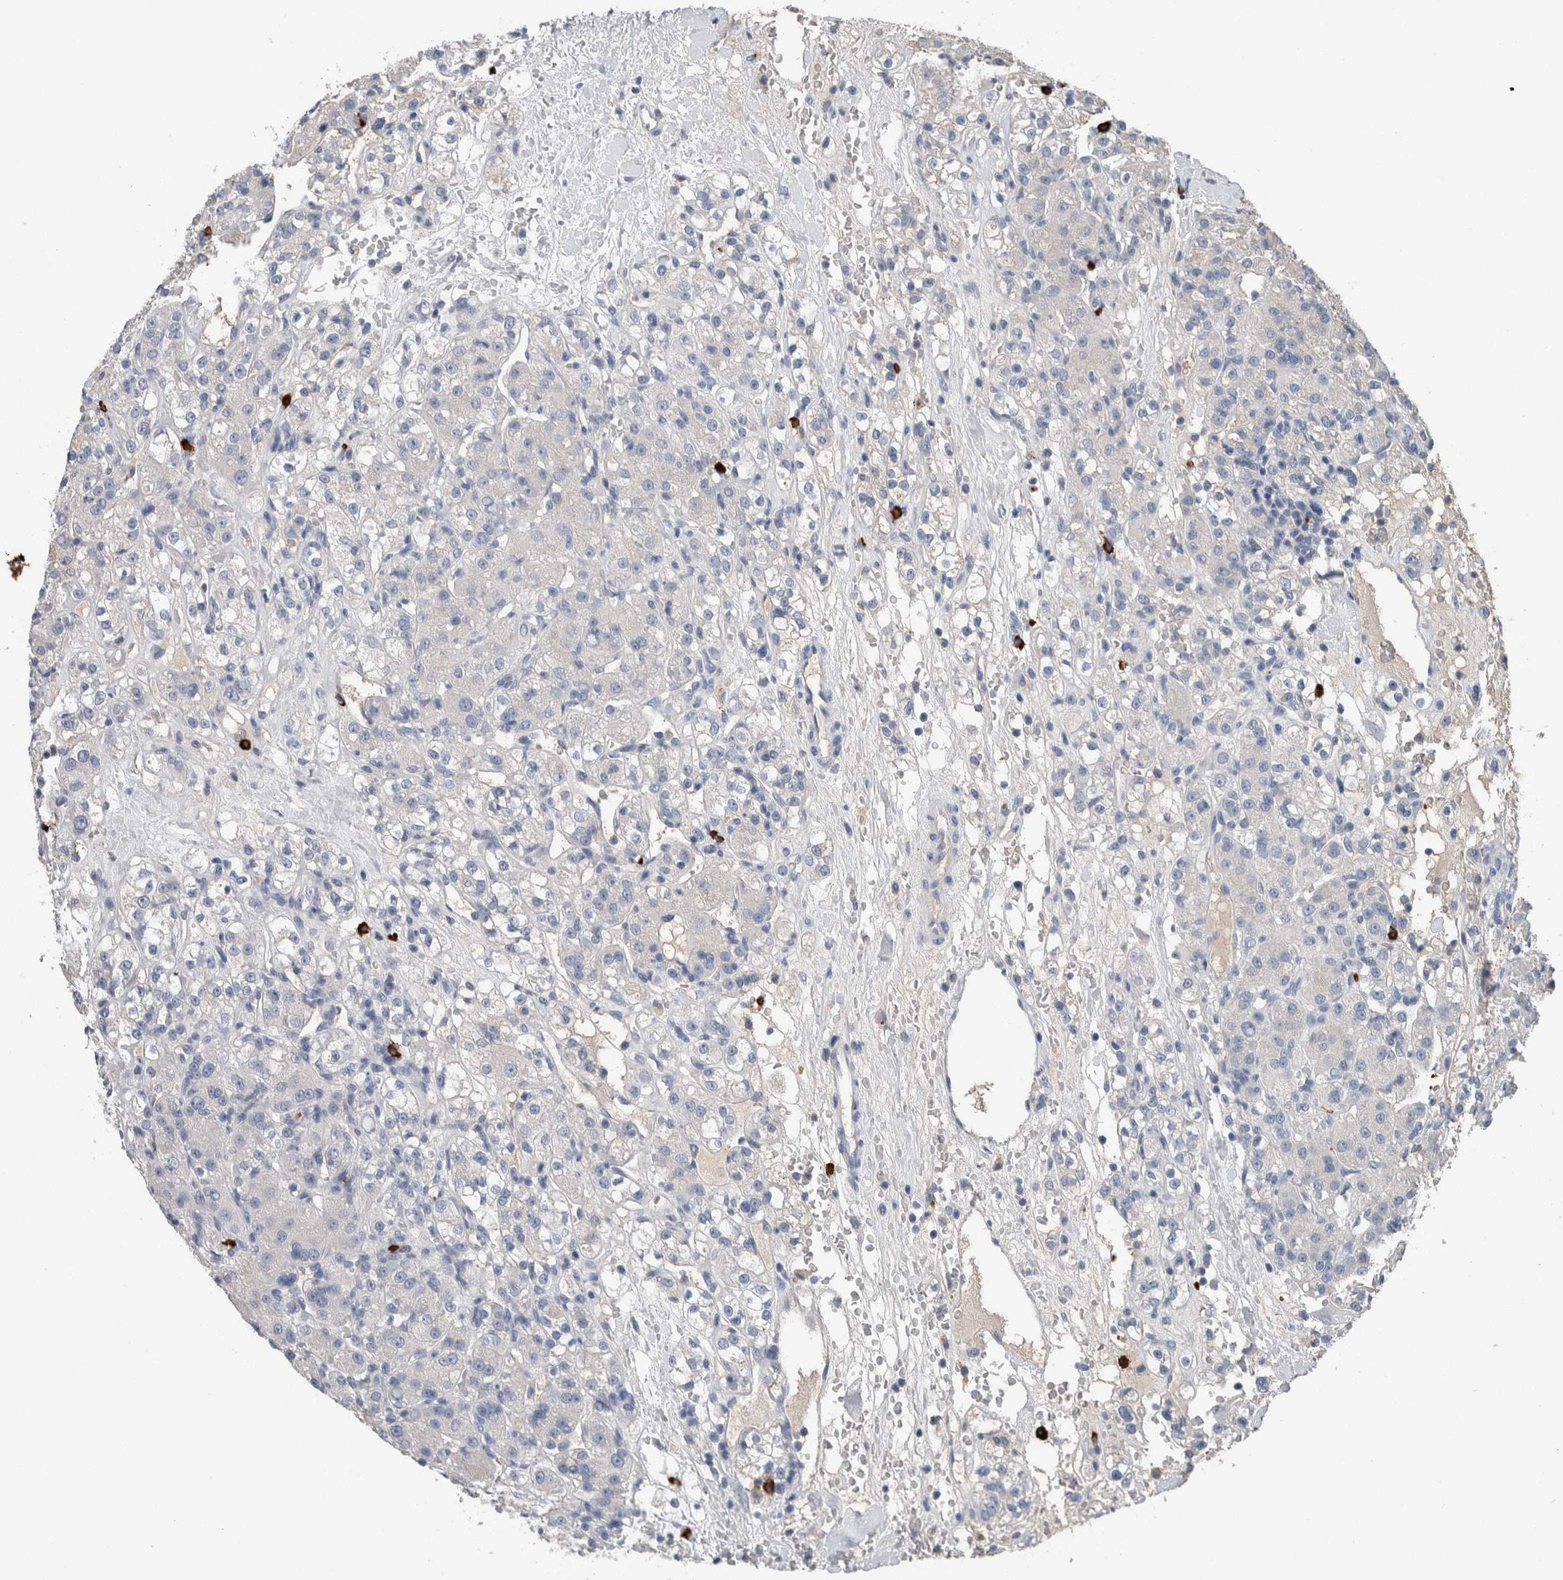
{"staining": {"intensity": "negative", "quantity": "none", "location": "none"}, "tissue": "renal cancer", "cell_type": "Tumor cells", "image_type": "cancer", "snomed": [{"axis": "morphology", "description": "Normal tissue, NOS"}, {"axis": "morphology", "description": "Adenocarcinoma, NOS"}, {"axis": "topography", "description": "Kidney"}], "caption": "Micrograph shows no protein positivity in tumor cells of adenocarcinoma (renal) tissue.", "gene": "CRNN", "patient": {"sex": "male", "age": 61}}